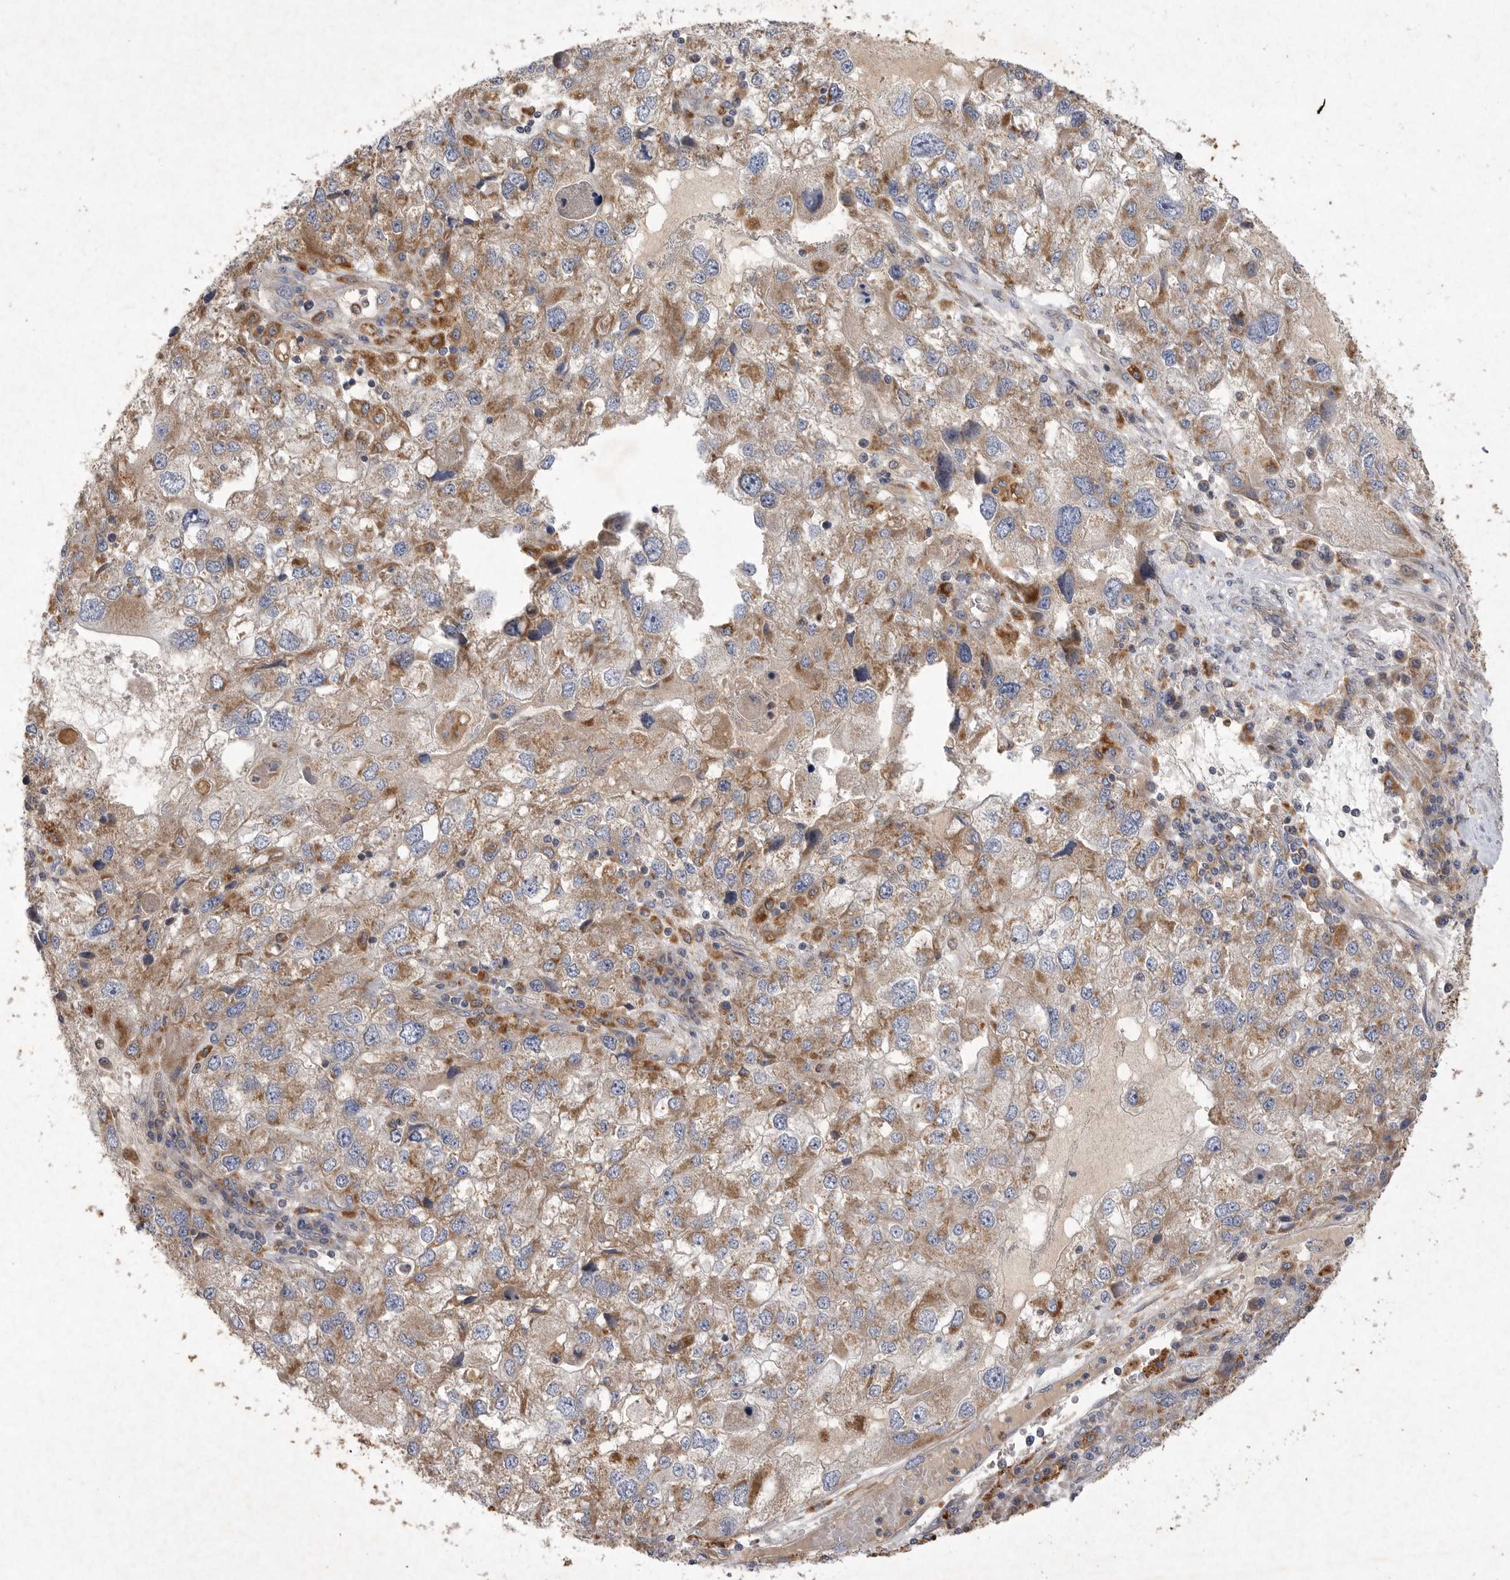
{"staining": {"intensity": "moderate", "quantity": ">75%", "location": "cytoplasmic/membranous"}, "tissue": "endometrial cancer", "cell_type": "Tumor cells", "image_type": "cancer", "snomed": [{"axis": "morphology", "description": "Adenocarcinoma, NOS"}, {"axis": "topography", "description": "Endometrium"}], "caption": "Approximately >75% of tumor cells in endometrial cancer (adenocarcinoma) demonstrate moderate cytoplasmic/membranous protein positivity as visualized by brown immunohistochemical staining.", "gene": "MRPL41", "patient": {"sex": "female", "age": 49}}